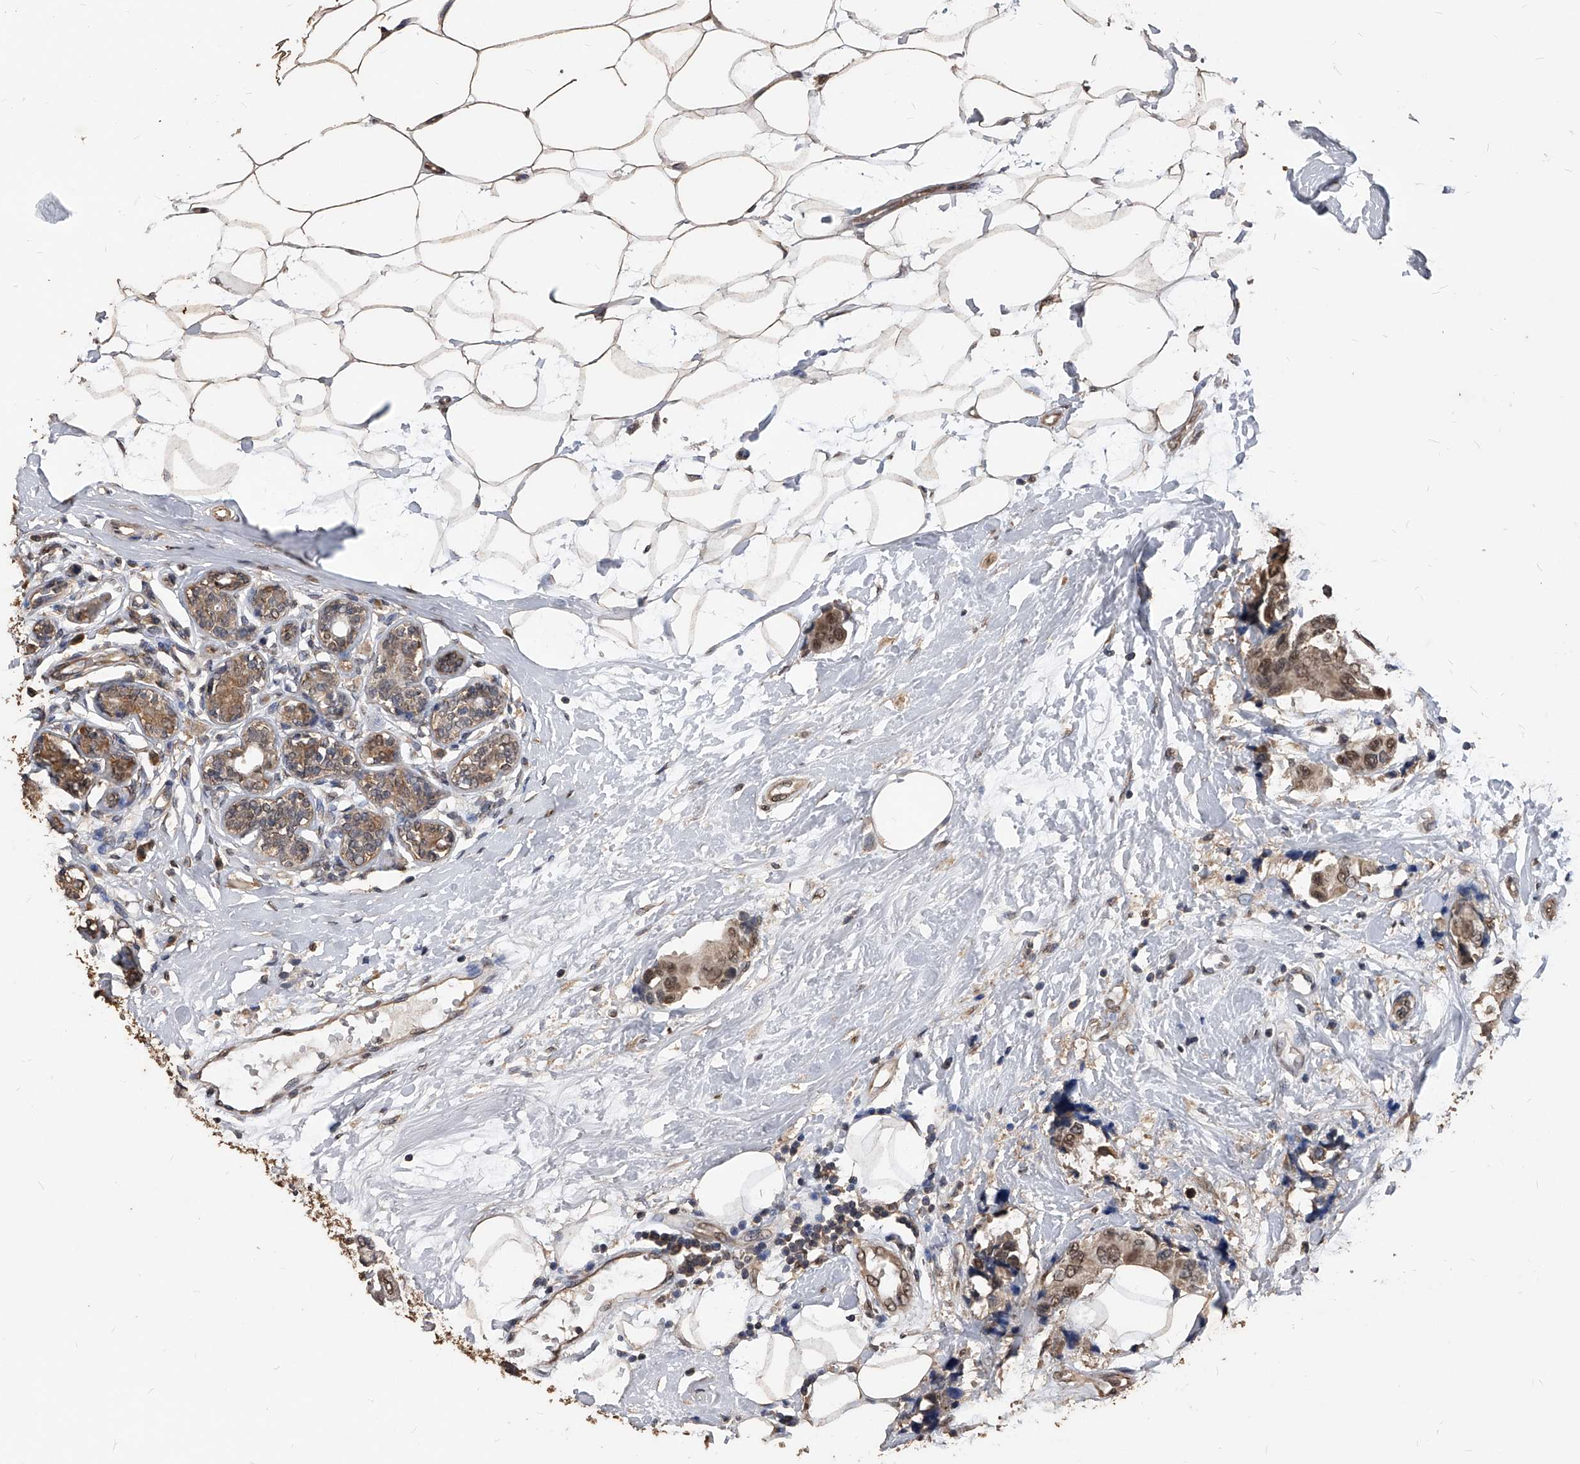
{"staining": {"intensity": "moderate", "quantity": "25%-75%", "location": "cytoplasmic/membranous,nuclear"}, "tissue": "breast cancer", "cell_type": "Tumor cells", "image_type": "cancer", "snomed": [{"axis": "morphology", "description": "Normal tissue, NOS"}, {"axis": "morphology", "description": "Duct carcinoma"}, {"axis": "topography", "description": "Breast"}], "caption": "Immunohistochemical staining of human breast cancer (invasive ductal carcinoma) demonstrates medium levels of moderate cytoplasmic/membranous and nuclear protein staining in approximately 25%-75% of tumor cells.", "gene": "FBXL4", "patient": {"sex": "female", "age": 39}}